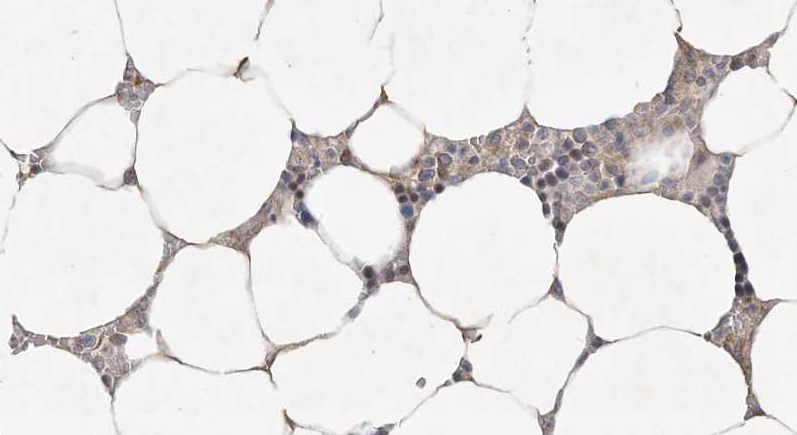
{"staining": {"intensity": "negative", "quantity": "none", "location": "none"}, "tissue": "bone marrow", "cell_type": "Hematopoietic cells", "image_type": "normal", "snomed": [{"axis": "morphology", "description": "Normal tissue, NOS"}, {"axis": "topography", "description": "Bone marrow"}], "caption": "This is an immunohistochemistry photomicrograph of benign bone marrow. There is no expression in hematopoietic cells.", "gene": "HTR5A", "patient": {"sex": "male", "age": 70}}